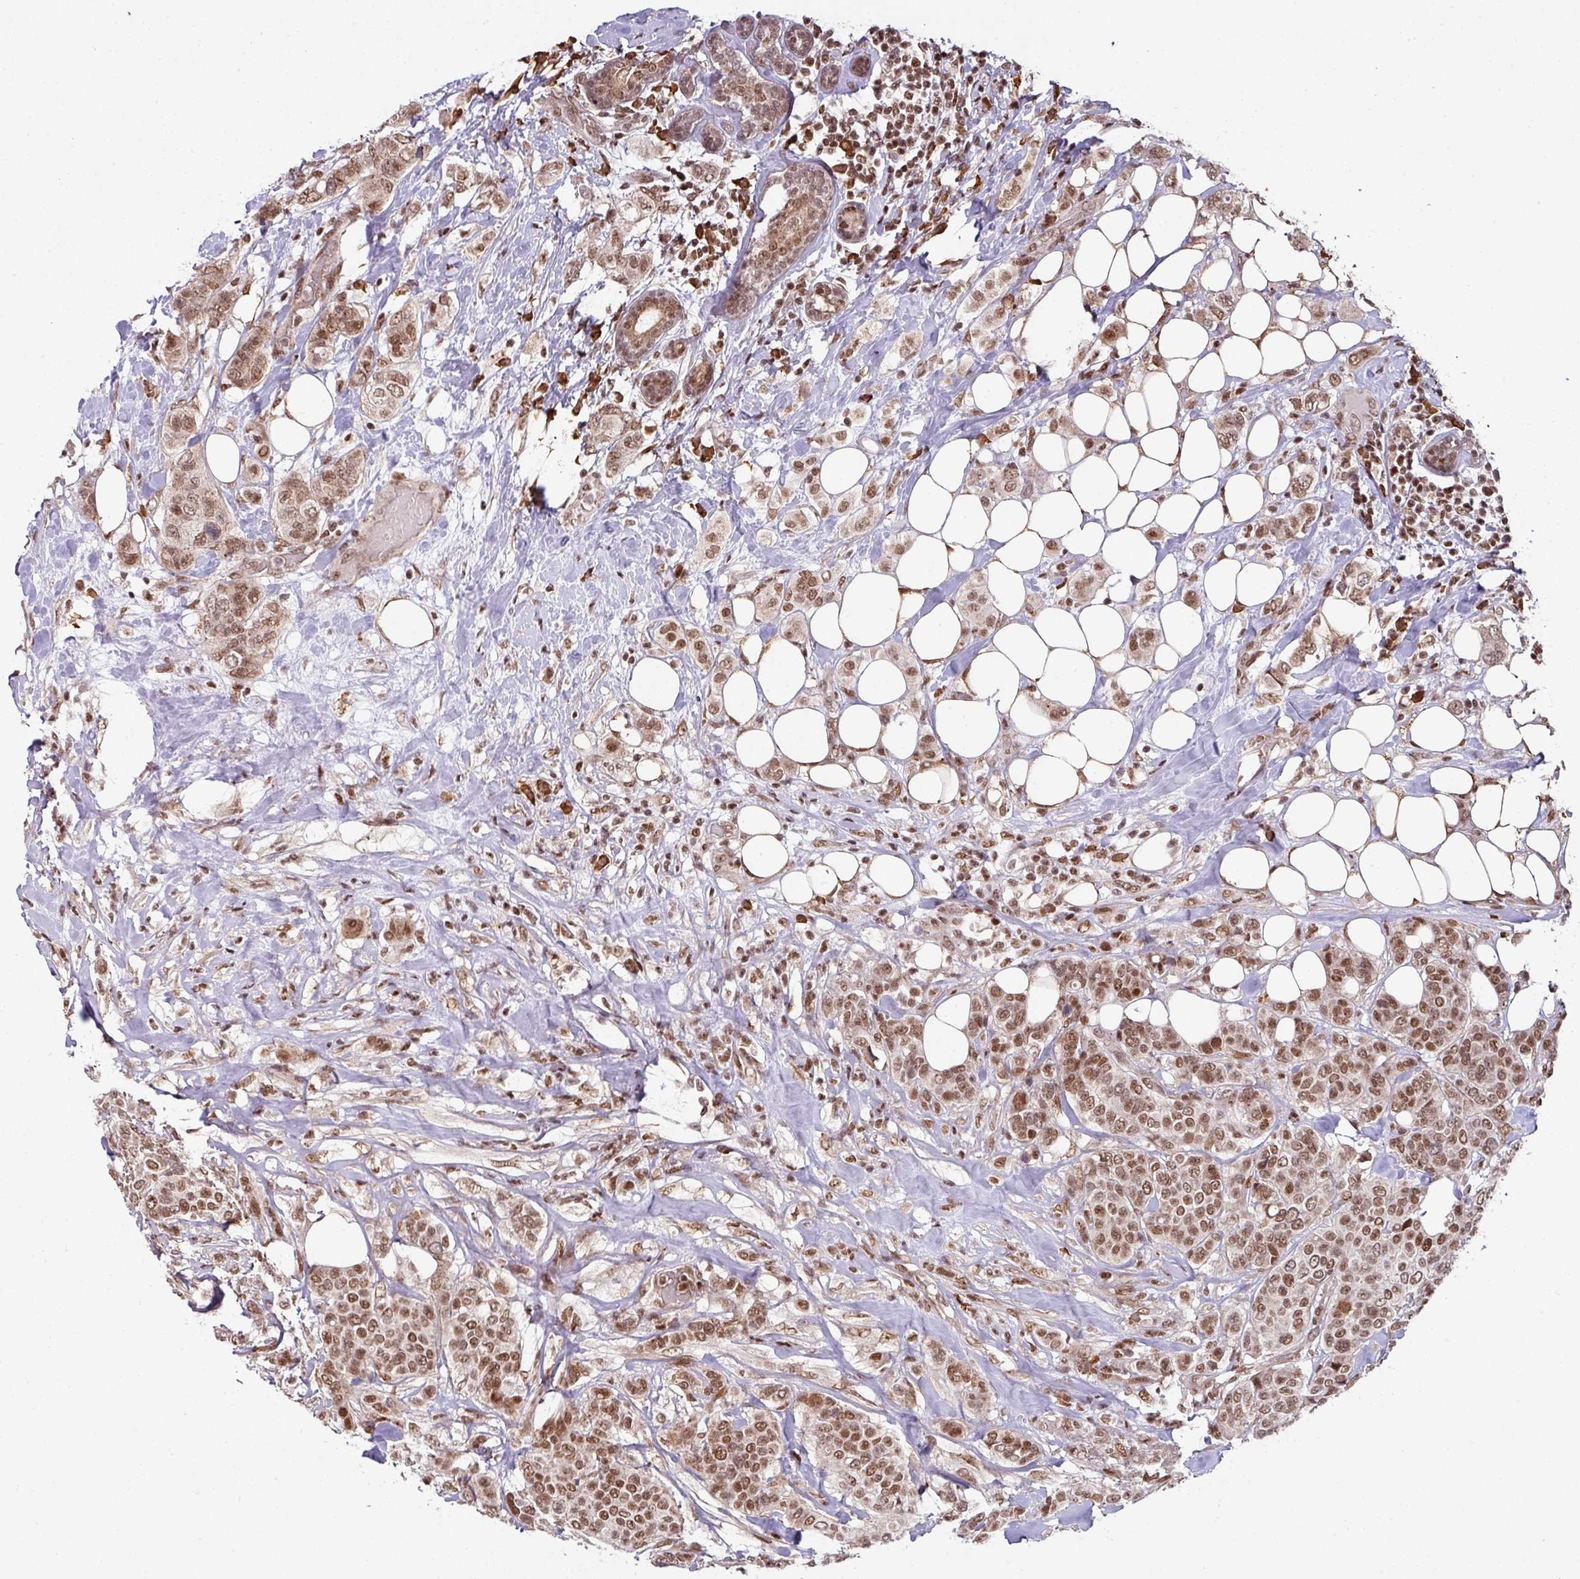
{"staining": {"intensity": "moderate", "quantity": ">75%", "location": "nuclear"}, "tissue": "breast cancer", "cell_type": "Tumor cells", "image_type": "cancer", "snomed": [{"axis": "morphology", "description": "Lobular carcinoma"}, {"axis": "topography", "description": "Breast"}], "caption": "DAB immunohistochemical staining of breast cancer shows moderate nuclear protein expression in about >75% of tumor cells.", "gene": "PHF23", "patient": {"sex": "female", "age": 51}}